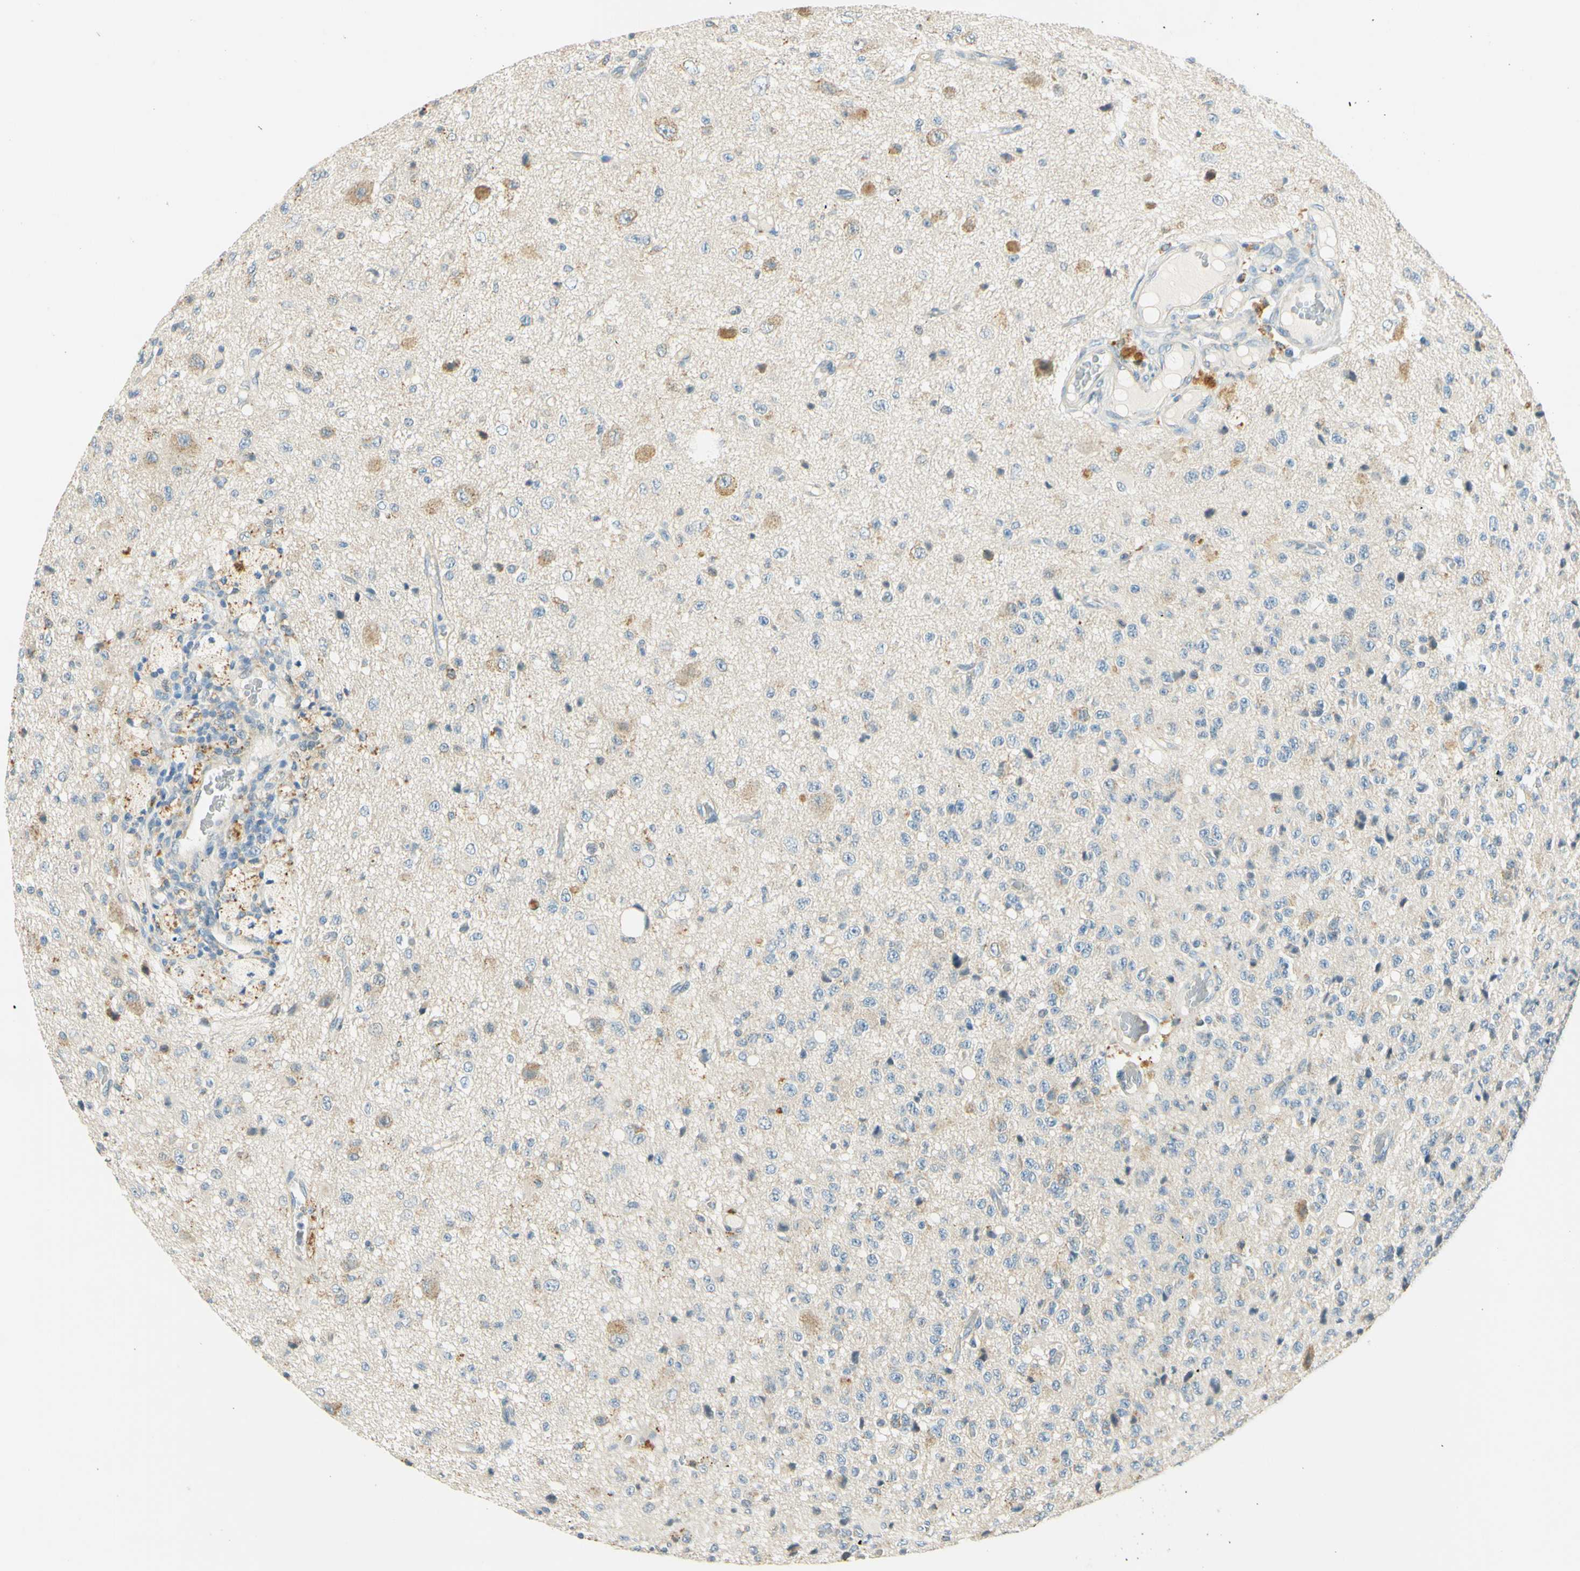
{"staining": {"intensity": "negative", "quantity": "none", "location": "none"}, "tissue": "glioma", "cell_type": "Tumor cells", "image_type": "cancer", "snomed": [{"axis": "morphology", "description": "Glioma, malignant, High grade"}, {"axis": "topography", "description": "pancreas cauda"}], "caption": "Protein analysis of malignant glioma (high-grade) exhibits no significant expression in tumor cells.", "gene": "LAMA3", "patient": {"sex": "male", "age": 60}}